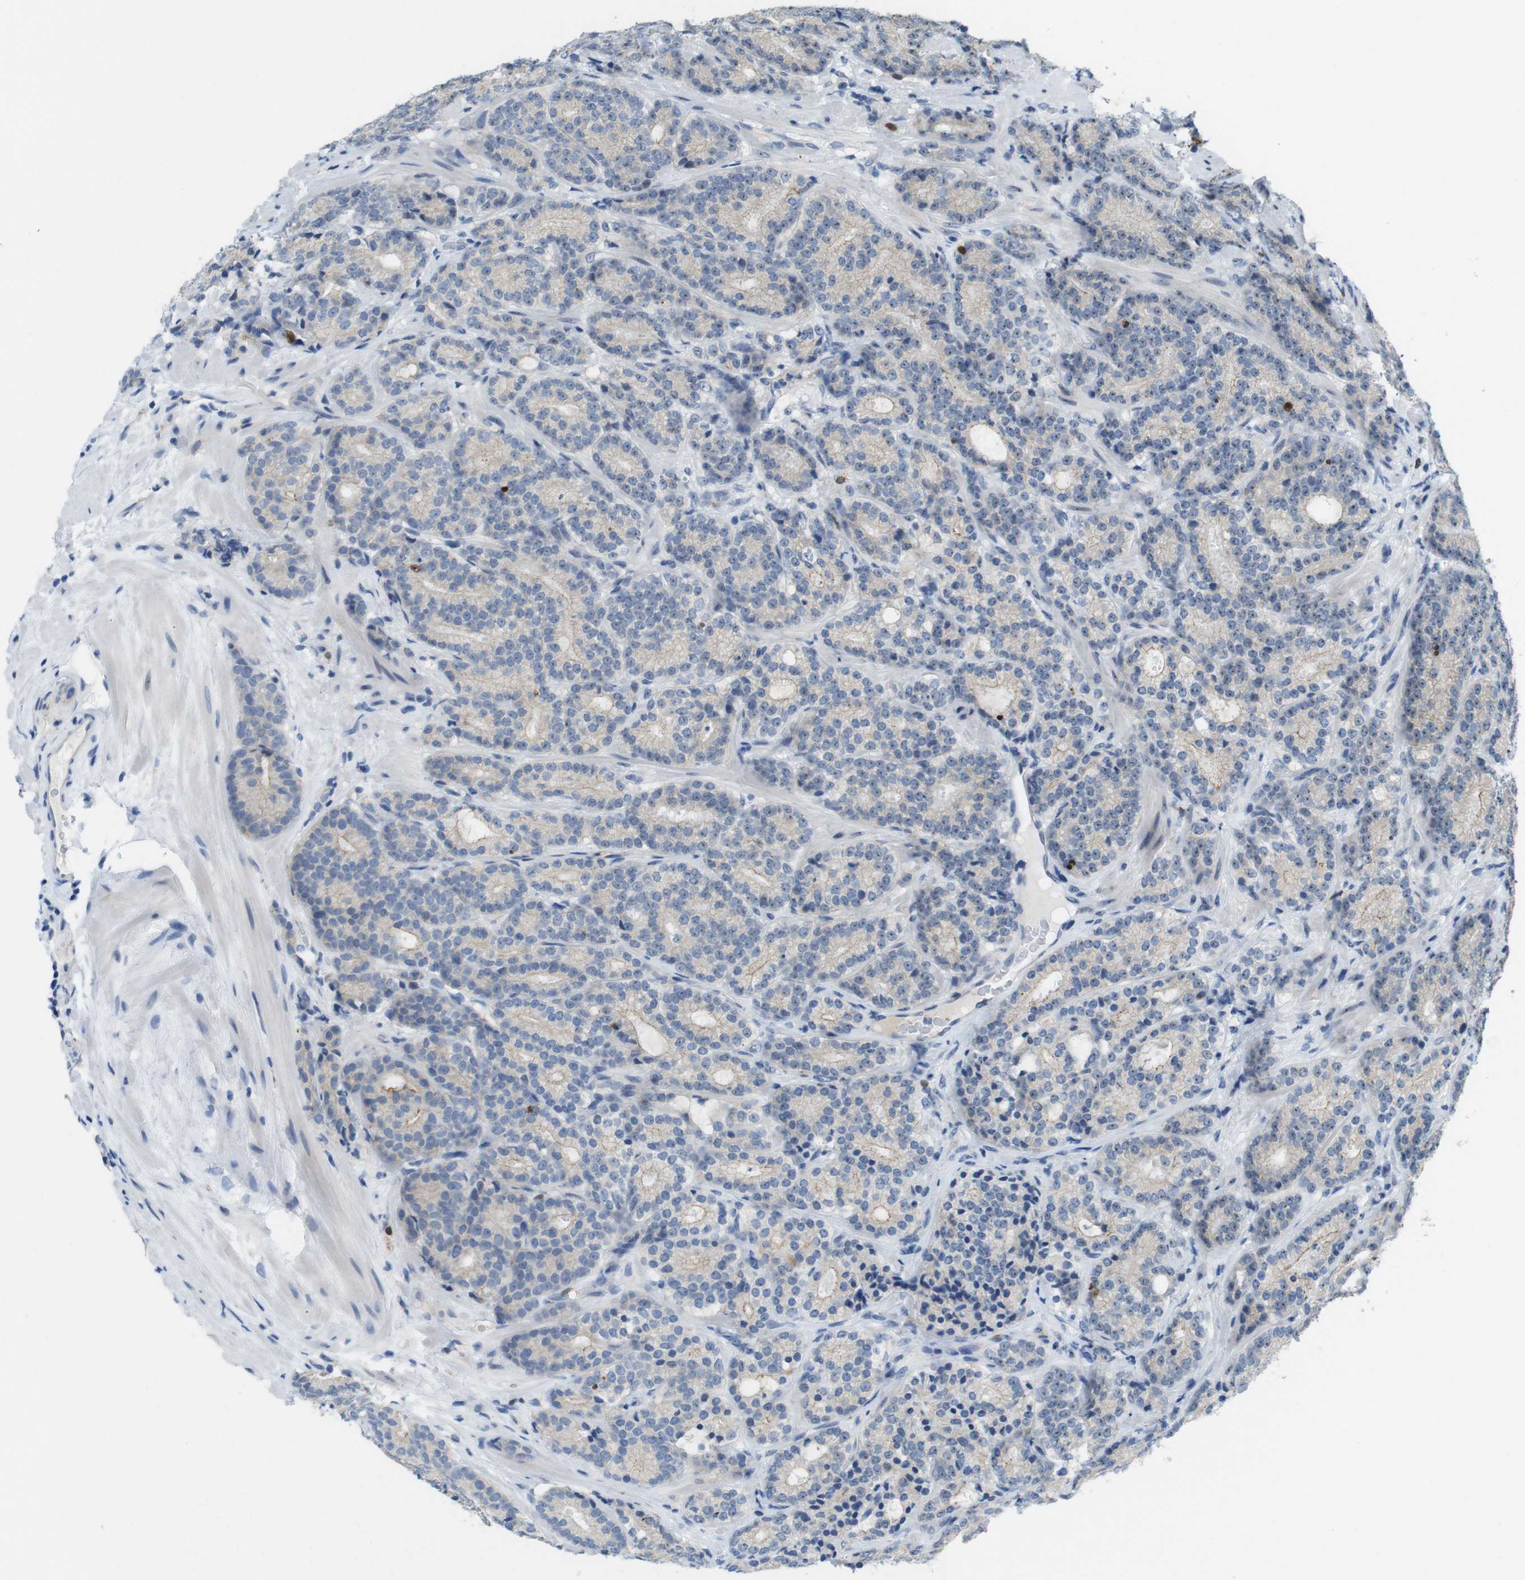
{"staining": {"intensity": "weak", "quantity": "<25%", "location": "cytoplasmic/membranous"}, "tissue": "prostate cancer", "cell_type": "Tumor cells", "image_type": "cancer", "snomed": [{"axis": "morphology", "description": "Adenocarcinoma, High grade"}, {"axis": "topography", "description": "Prostate"}], "caption": "Immunohistochemistry of prostate high-grade adenocarcinoma reveals no staining in tumor cells. The staining was performed using DAB (3,3'-diaminobenzidine) to visualize the protein expression in brown, while the nuclei were stained in blue with hematoxylin (Magnification: 20x).", "gene": "TJP3", "patient": {"sex": "male", "age": 61}}